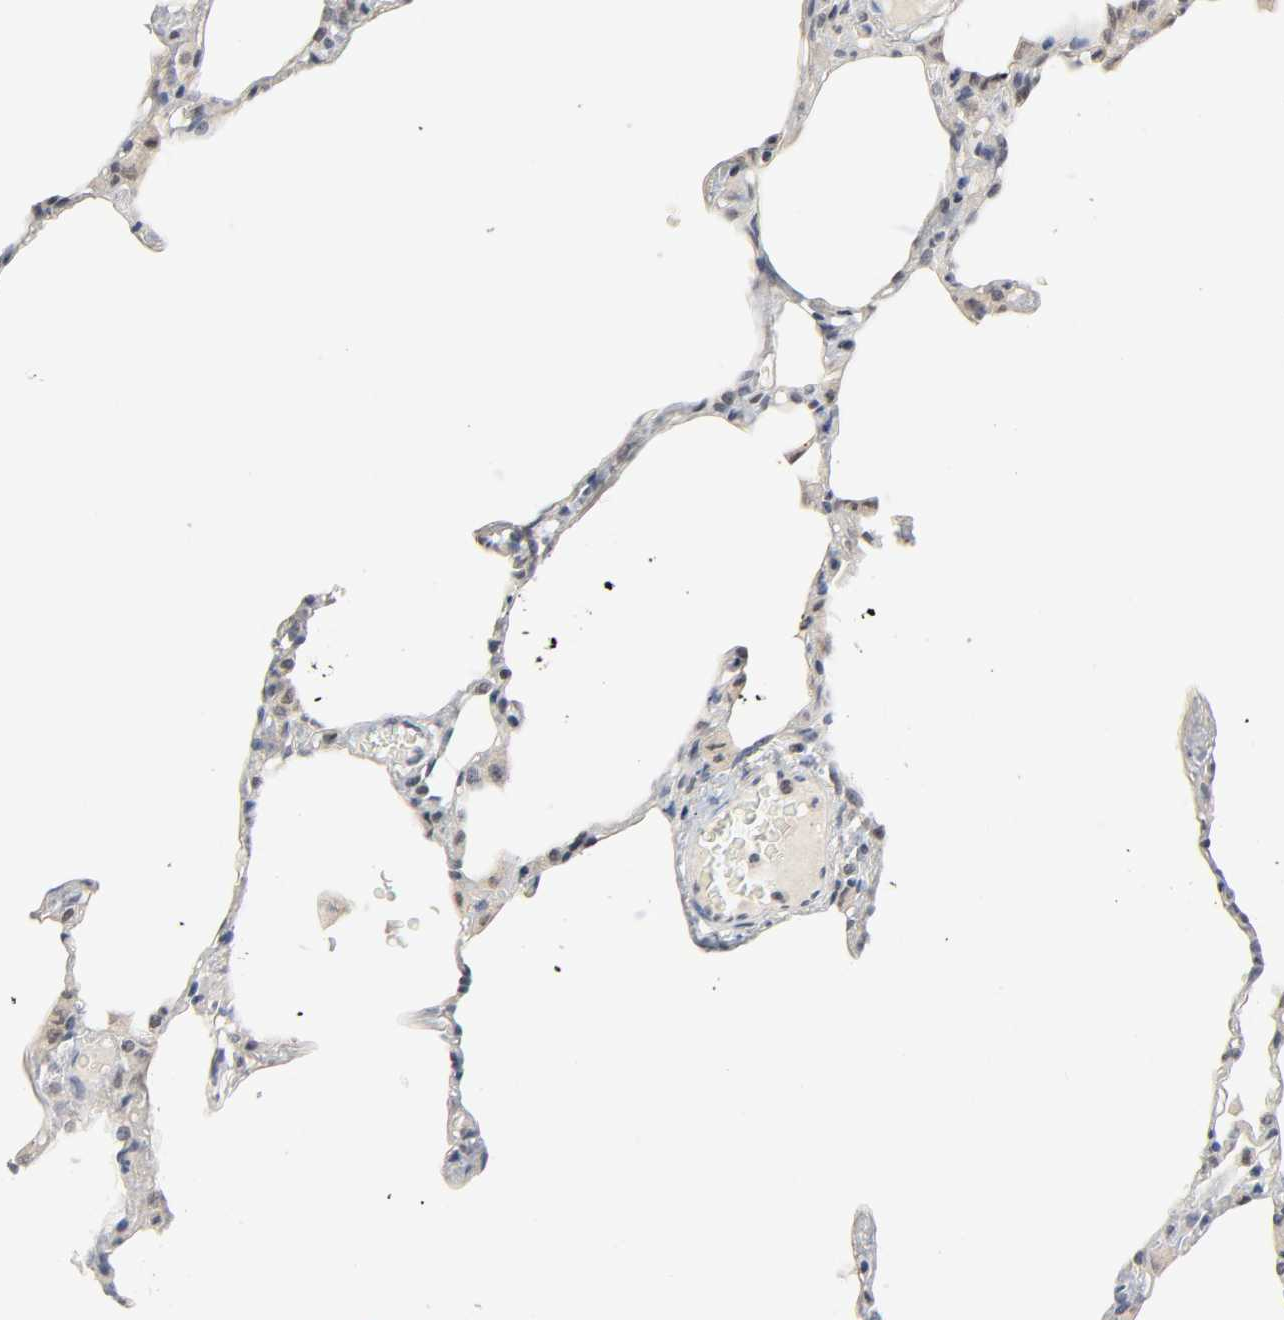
{"staining": {"intensity": "moderate", "quantity": "25%-75%", "location": "cytoplasmic/membranous,nuclear"}, "tissue": "lung", "cell_type": "Alveolar cells", "image_type": "normal", "snomed": [{"axis": "morphology", "description": "Normal tissue, NOS"}, {"axis": "topography", "description": "Lung"}], "caption": "Brown immunohistochemical staining in unremarkable human lung demonstrates moderate cytoplasmic/membranous,nuclear positivity in about 25%-75% of alveolar cells. Using DAB (3,3'-diaminobenzidine) (brown) and hematoxylin (blue) stains, captured at high magnification using brightfield microscopy.", "gene": "MAPKAPK5", "patient": {"sex": "female", "age": 49}}